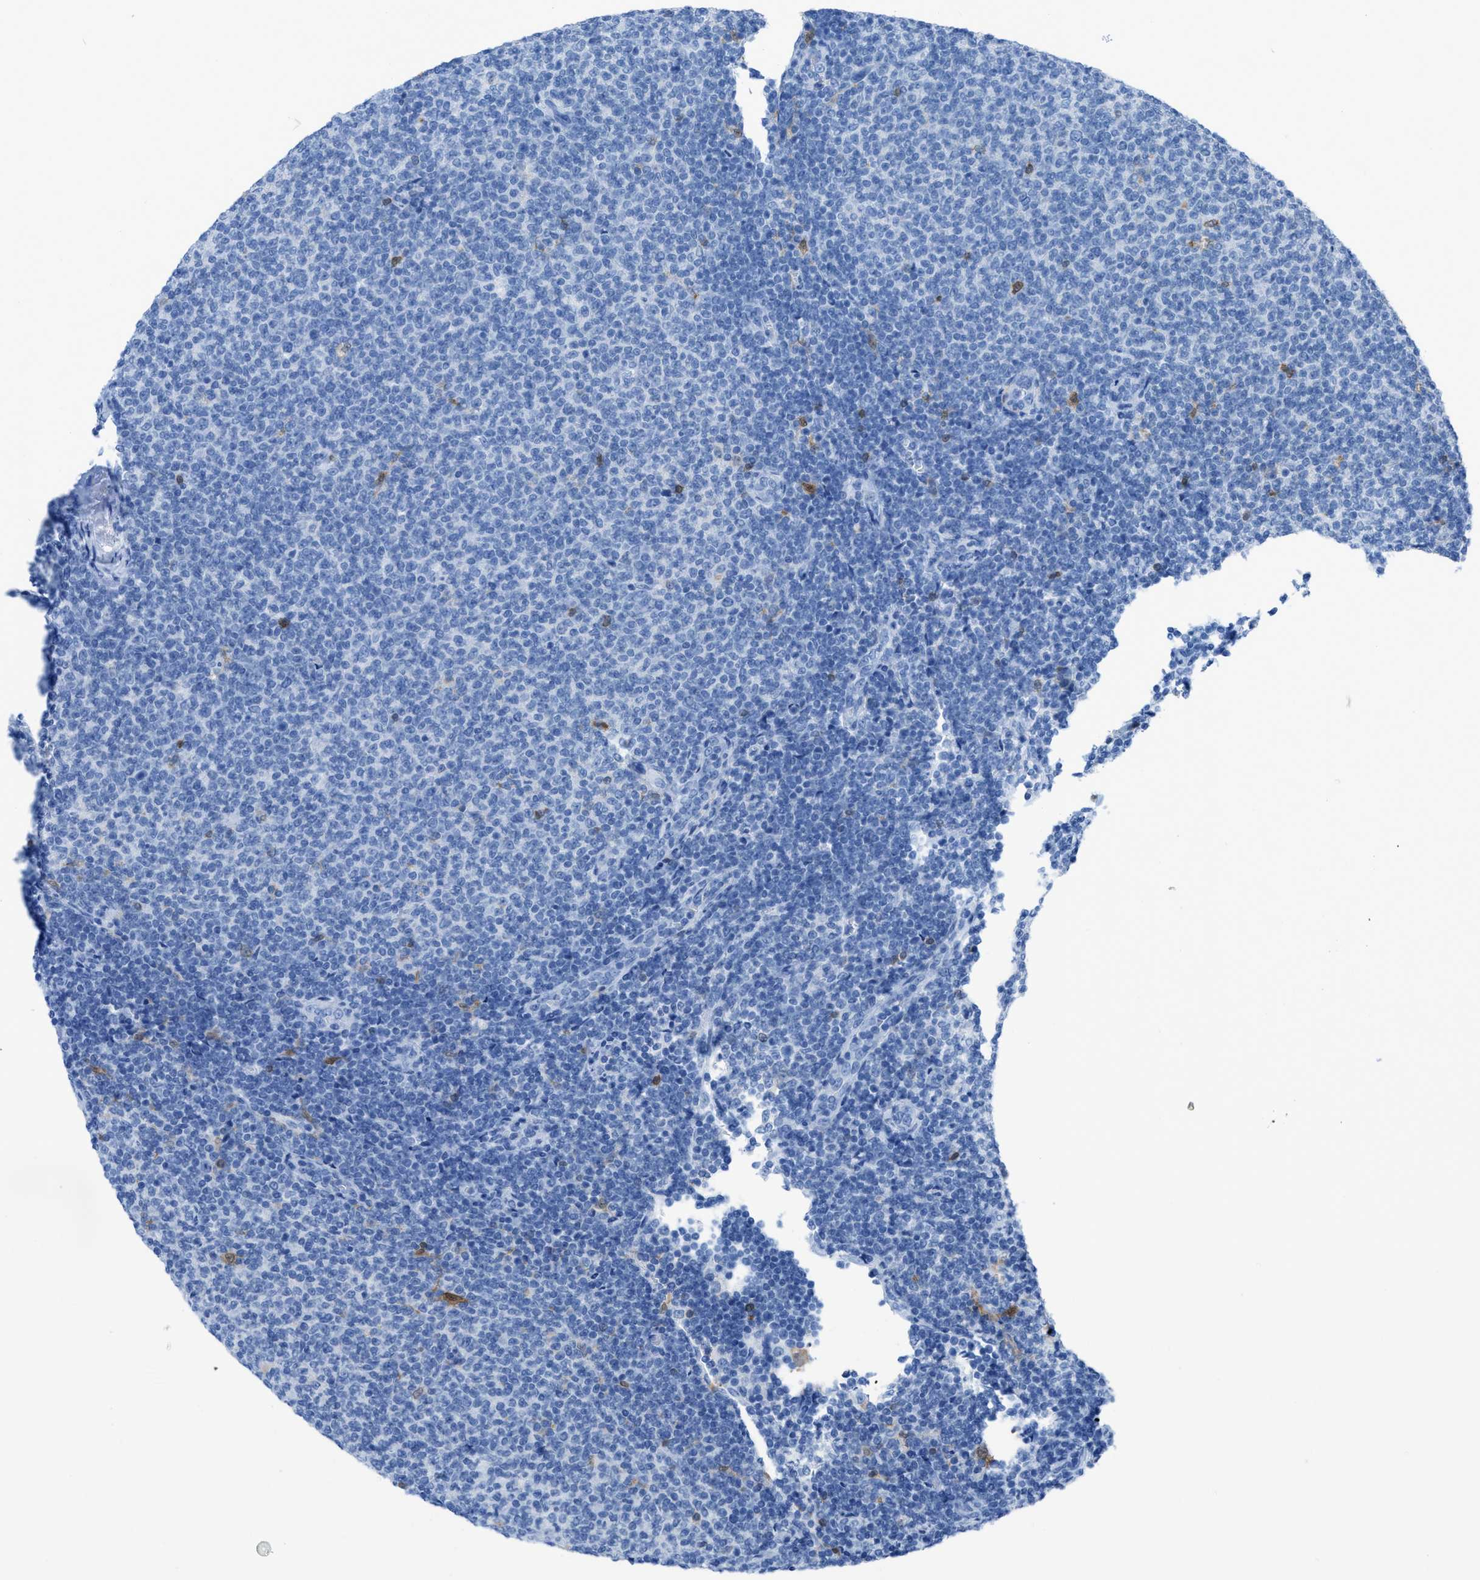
{"staining": {"intensity": "negative", "quantity": "none", "location": "none"}, "tissue": "lymphoma", "cell_type": "Tumor cells", "image_type": "cancer", "snomed": [{"axis": "morphology", "description": "Malignant lymphoma, non-Hodgkin's type, Low grade"}, {"axis": "topography", "description": "Lymph node"}], "caption": "Human low-grade malignant lymphoma, non-Hodgkin's type stained for a protein using IHC reveals no positivity in tumor cells.", "gene": "CDKN2A", "patient": {"sex": "male", "age": 66}}